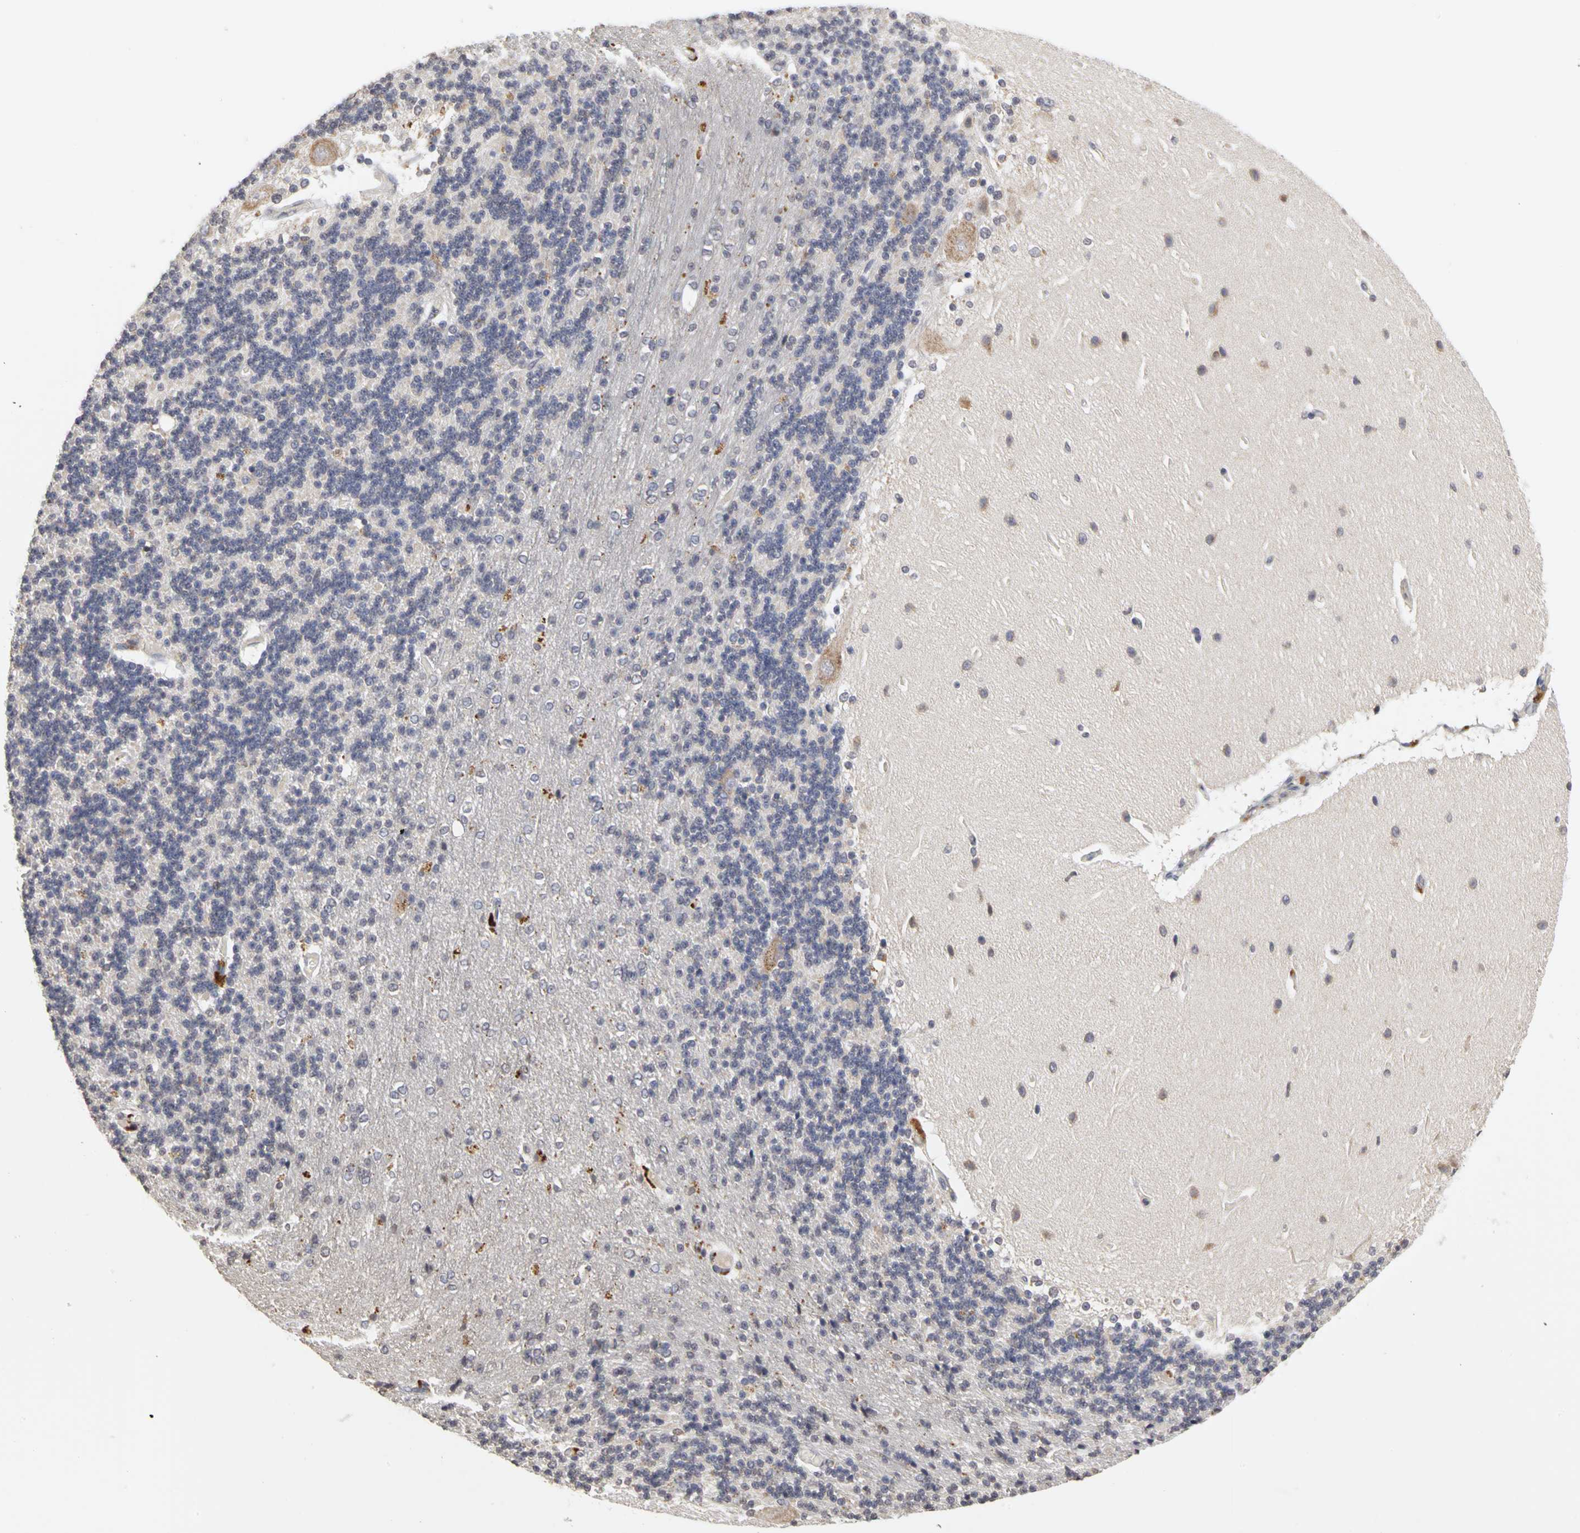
{"staining": {"intensity": "strong", "quantity": "25%-75%", "location": "cytoplasmic/membranous,nuclear"}, "tissue": "cerebellum", "cell_type": "Cells in granular layer", "image_type": "normal", "snomed": [{"axis": "morphology", "description": "Normal tissue, NOS"}, {"axis": "topography", "description": "Cerebellum"}], "caption": "Immunohistochemical staining of unremarkable human cerebellum shows 25%-75% levels of strong cytoplasmic/membranous,nuclear protein staining in approximately 25%-75% of cells in granular layer.", "gene": "IRAK1", "patient": {"sex": "female", "age": 54}}